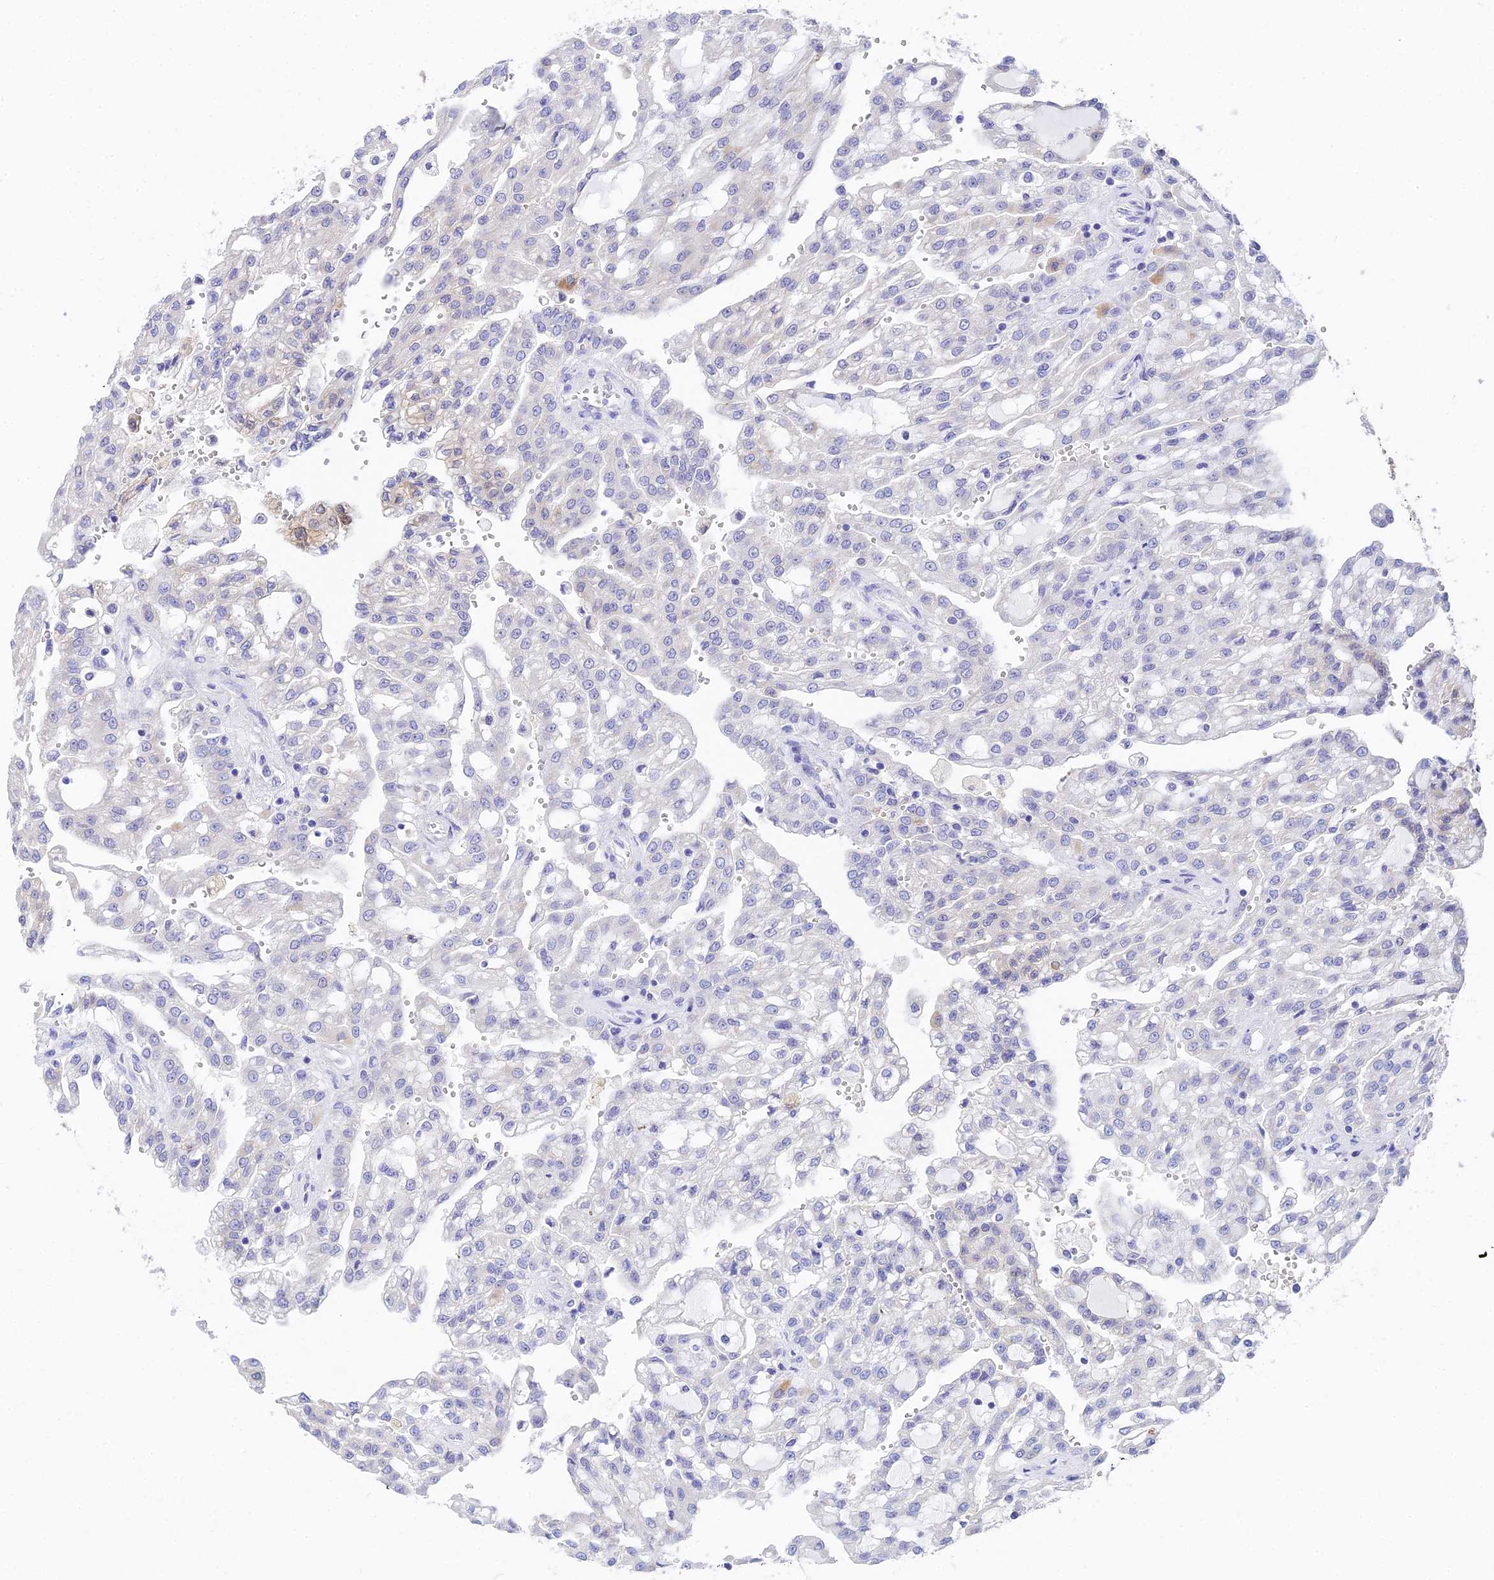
{"staining": {"intensity": "negative", "quantity": "none", "location": "none"}, "tissue": "renal cancer", "cell_type": "Tumor cells", "image_type": "cancer", "snomed": [{"axis": "morphology", "description": "Adenocarcinoma, NOS"}, {"axis": "topography", "description": "Kidney"}], "caption": "Immunohistochemistry of adenocarcinoma (renal) displays no expression in tumor cells.", "gene": "CEP41", "patient": {"sex": "male", "age": 63}}